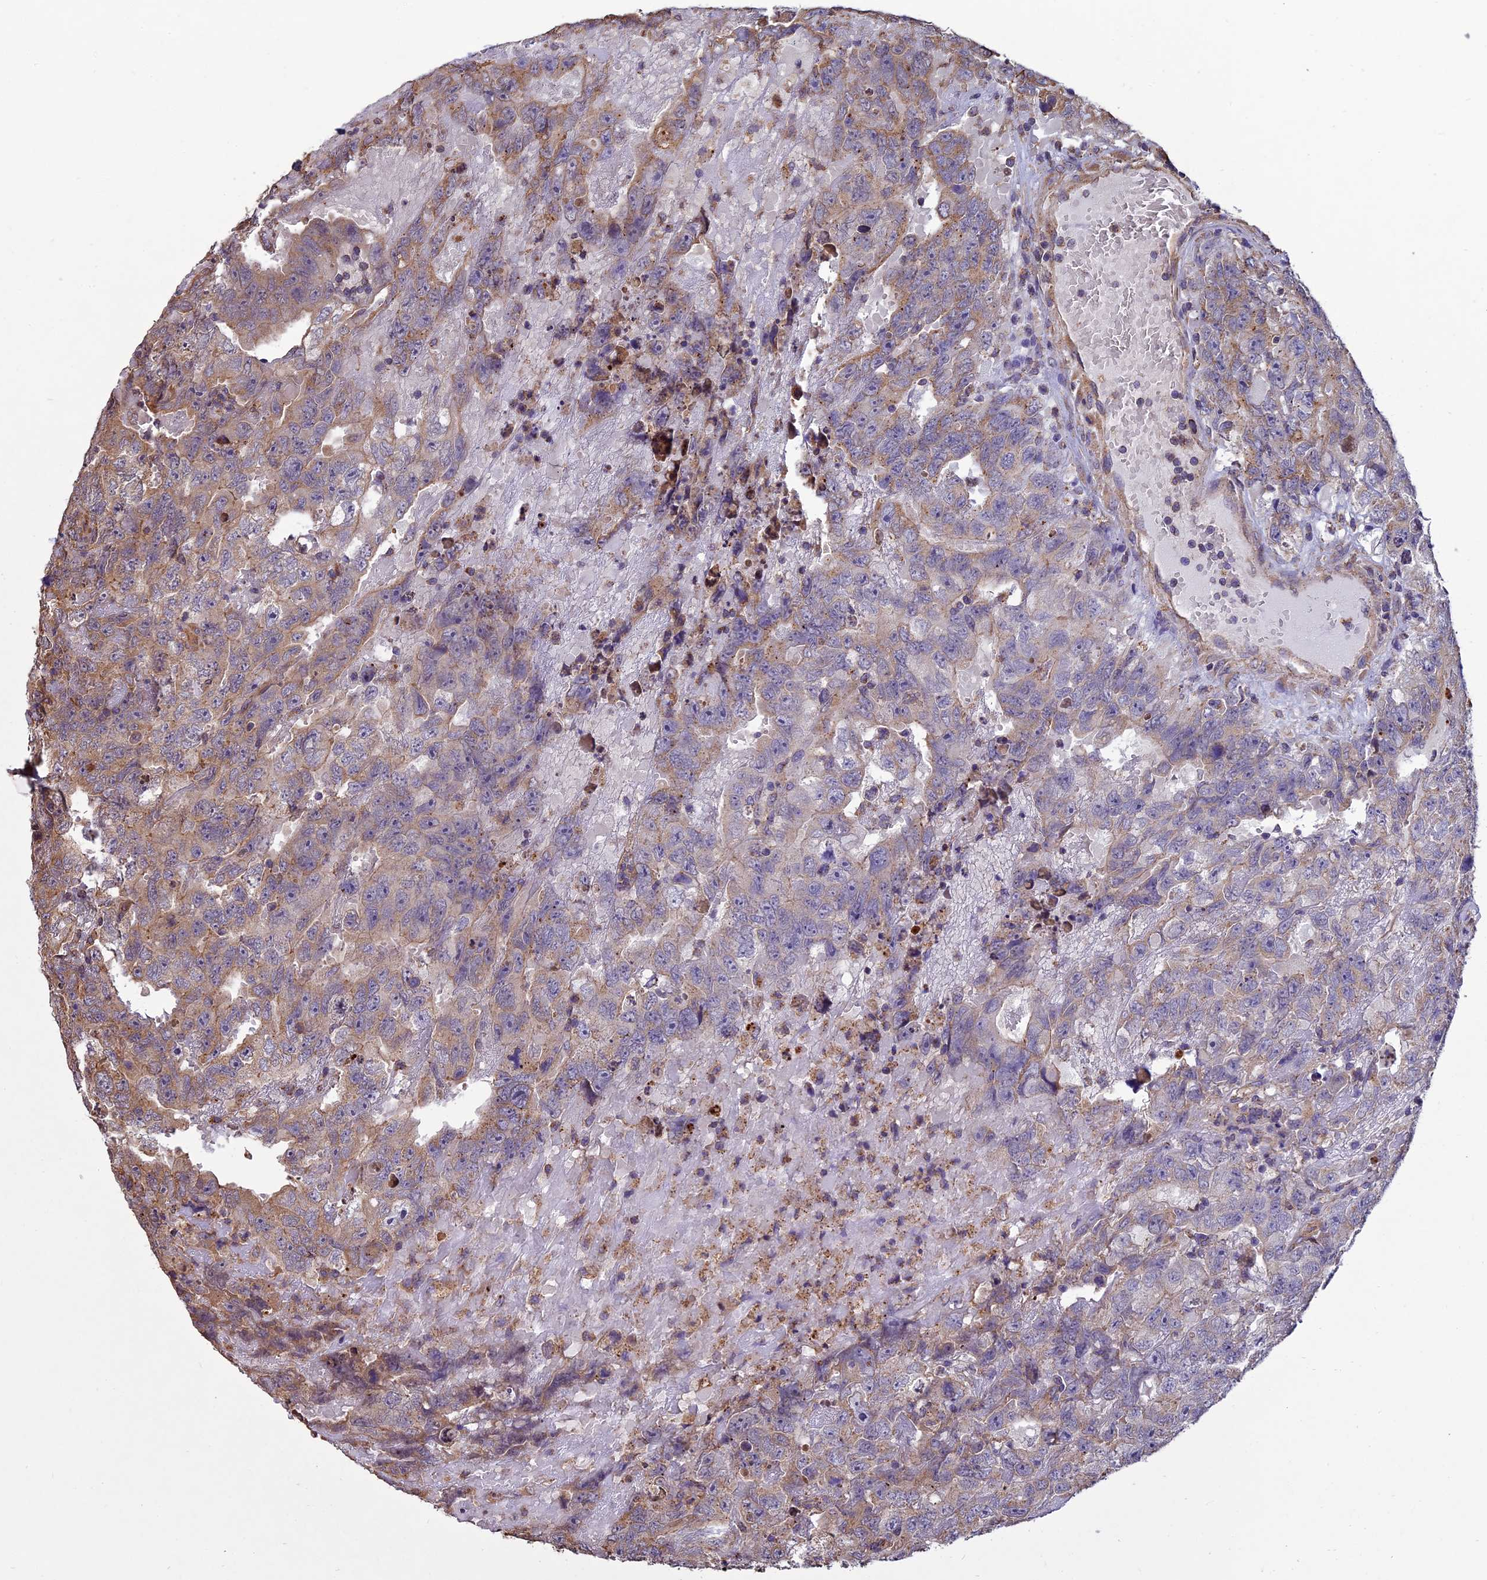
{"staining": {"intensity": "weak", "quantity": "25%-75%", "location": "cytoplasmic/membranous"}, "tissue": "testis cancer", "cell_type": "Tumor cells", "image_type": "cancer", "snomed": [{"axis": "morphology", "description": "Carcinoma, Embryonal, NOS"}, {"axis": "topography", "description": "Testis"}], "caption": "Testis cancer (embryonal carcinoma) stained with DAB (3,3'-diaminobenzidine) IHC demonstrates low levels of weak cytoplasmic/membranous expression in approximately 25%-75% of tumor cells.", "gene": "CHMP2A", "patient": {"sex": "male", "age": 45}}